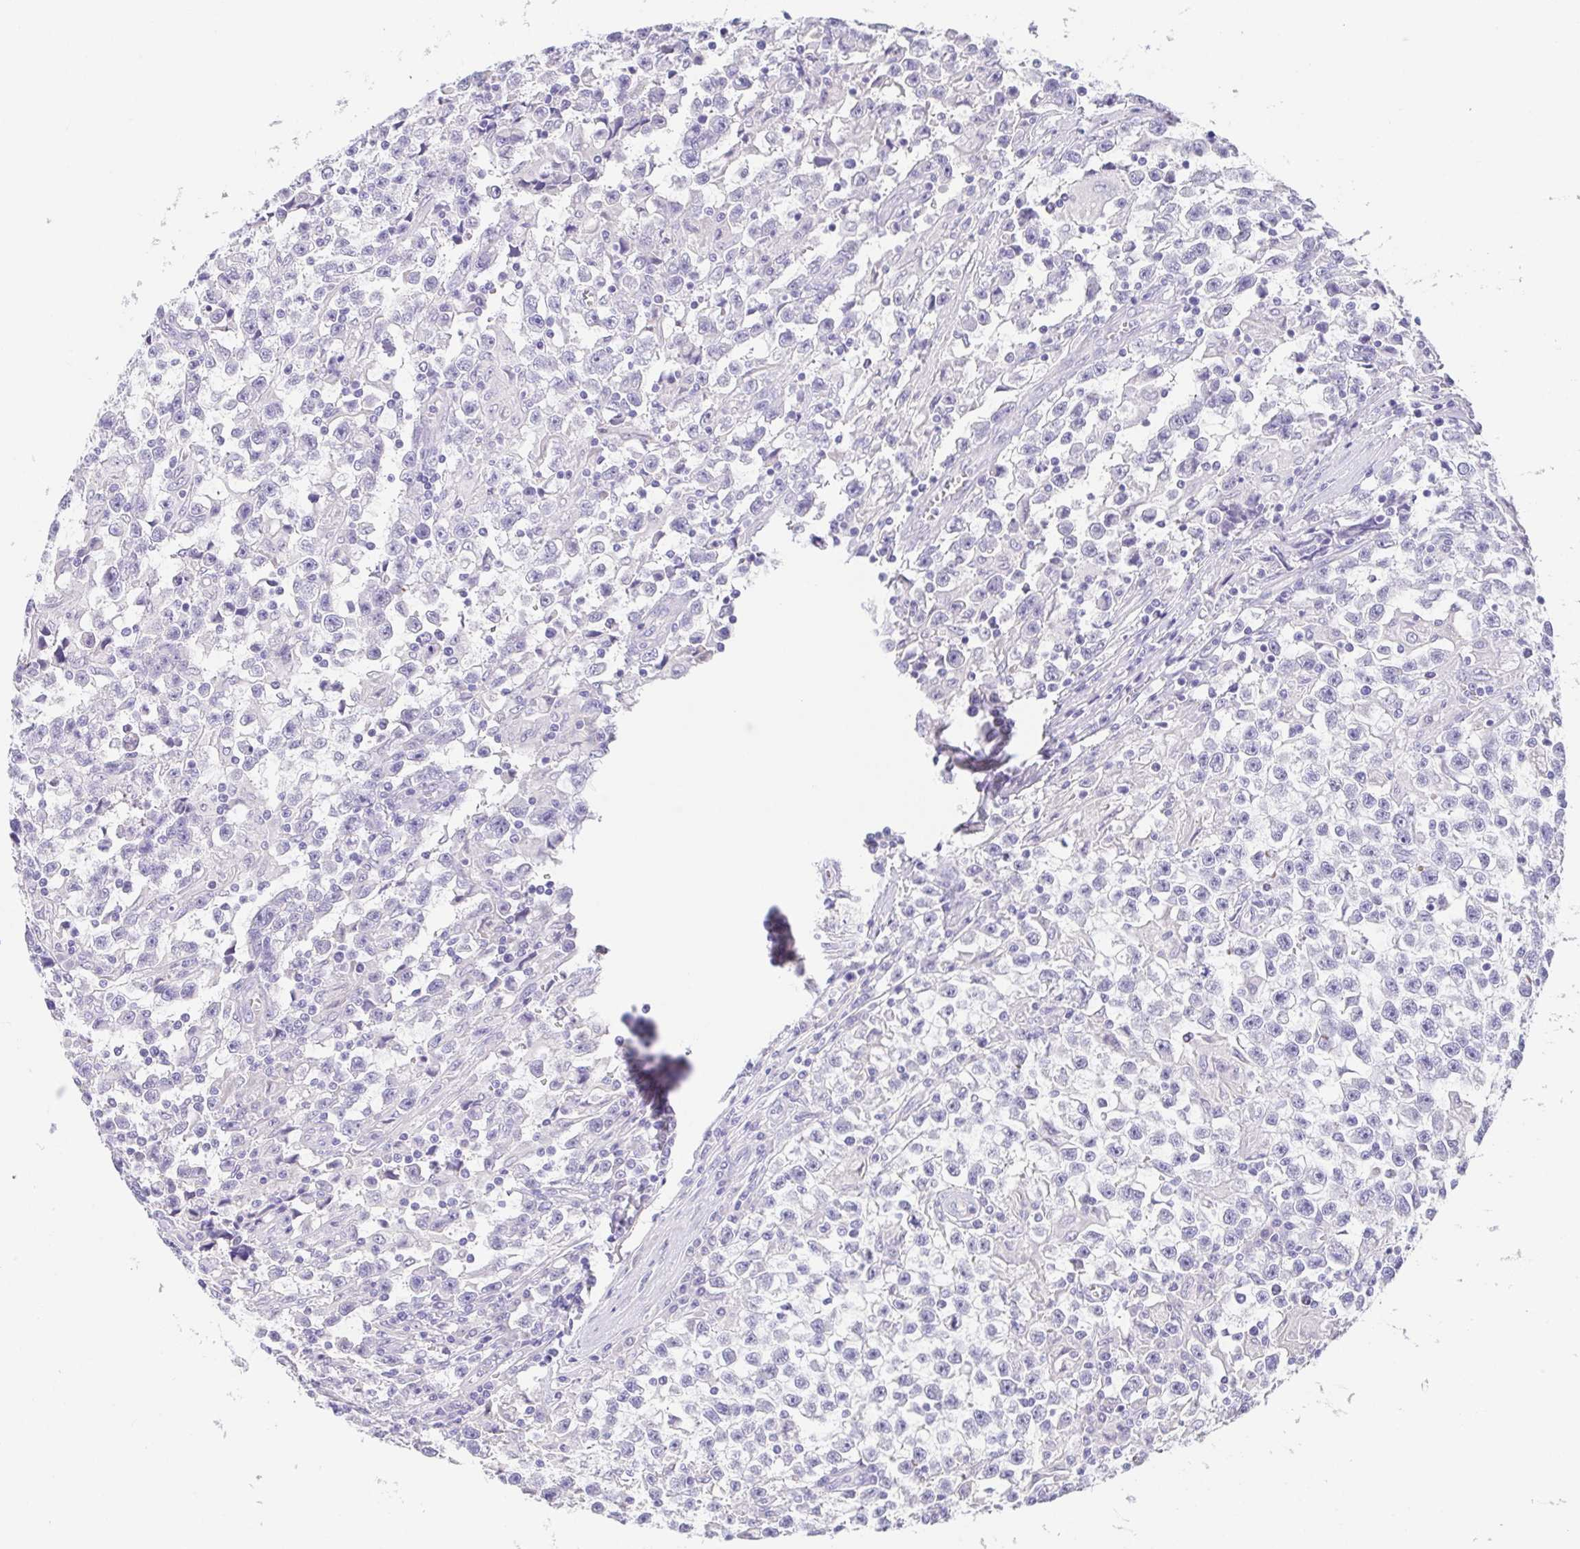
{"staining": {"intensity": "negative", "quantity": "none", "location": "none"}, "tissue": "testis cancer", "cell_type": "Tumor cells", "image_type": "cancer", "snomed": [{"axis": "morphology", "description": "Seminoma, NOS"}, {"axis": "topography", "description": "Testis"}], "caption": "DAB immunohistochemical staining of testis cancer (seminoma) exhibits no significant positivity in tumor cells.", "gene": "HAPLN2", "patient": {"sex": "male", "age": 31}}